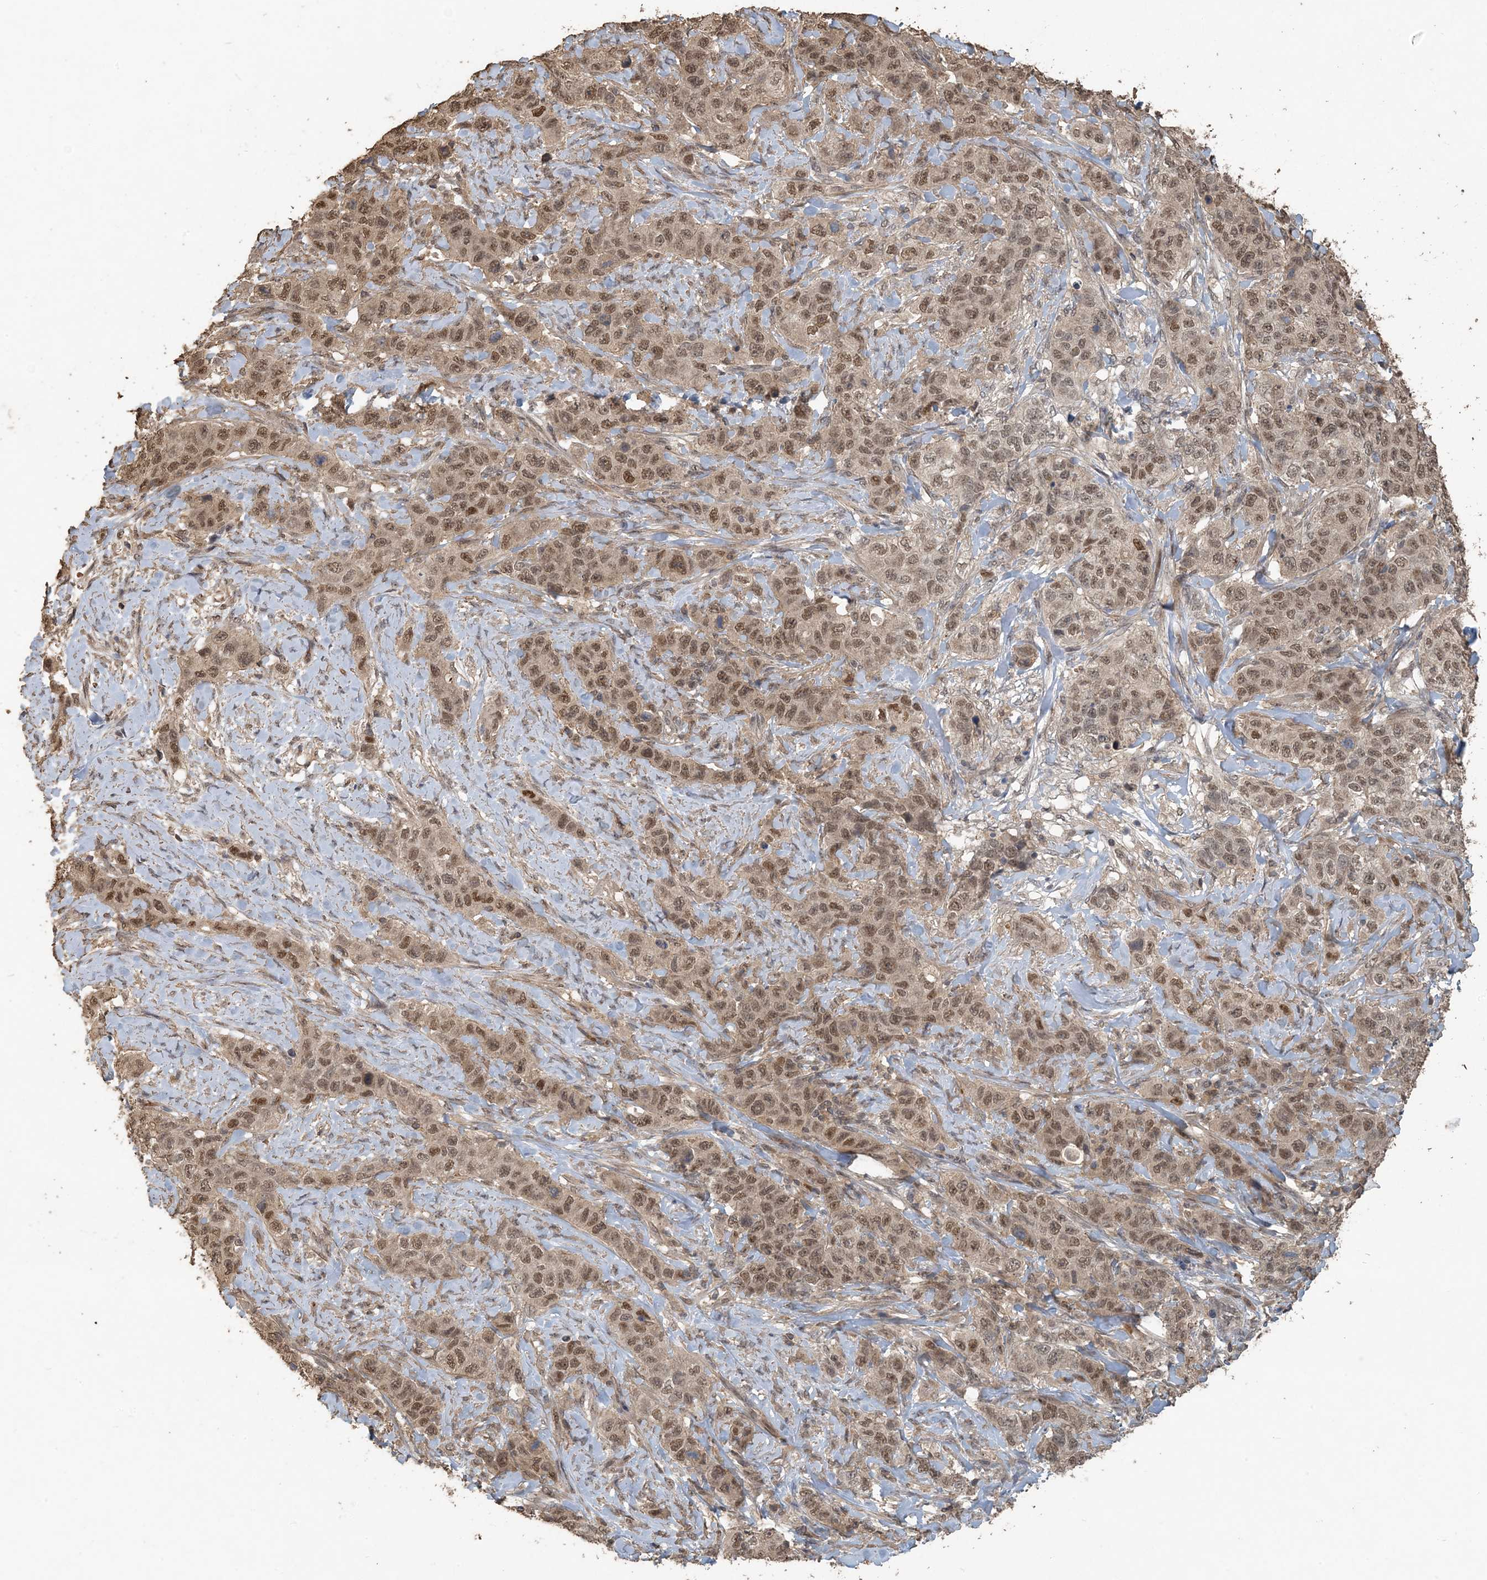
{"staining": {"intensity": "moderate", "quantity": ">75%", "location": "nuclear"}, "tissue": "stomach cancer", "cell_type": "Tumor cells", "image_type": "cancer", "snomed": [{"axis": "morphology", "description": "Adenocarcinoma, NOS"}, {"axis": "topography", "description": "Stomach"}], "caption": "Tumor cells demonstrate medium levels of moderate nuclear expression in about >75% of cells in stomach cancer (adenocarcinoma). Immunohistochemistry (ihc) stains the protein of interest in brown and the nuclei are stained blue.", "gene": "ZC3H12A", "patient": {"sex": "male", "age": 48}}